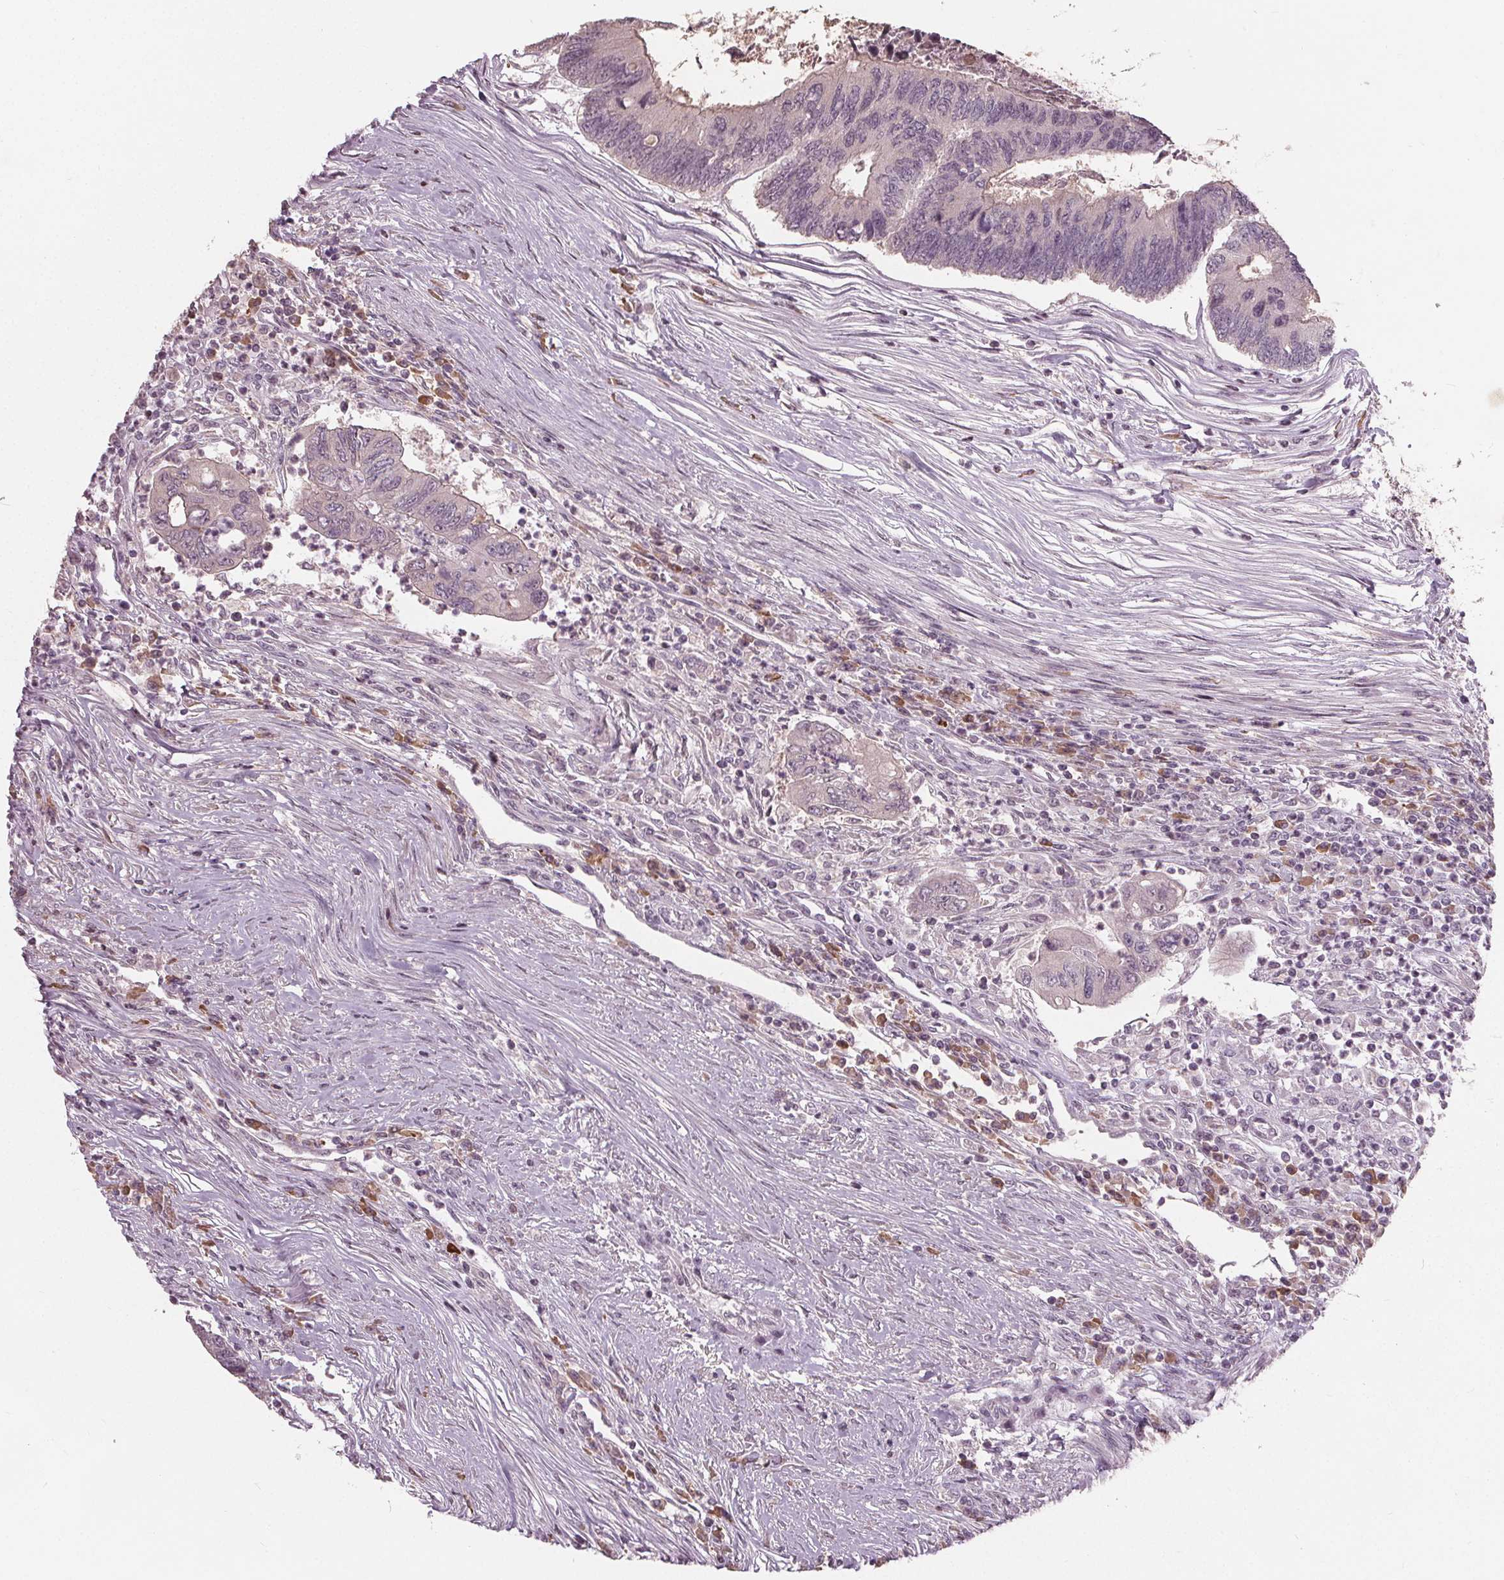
{"staining": {"intensity": "negative", "quantity": "none", "location": "none"}, "tissue": "colorectal cancer", "cell_type": "Tumor cells", "image_type": "cancer", "snomed": [{"axis": "morphology", "description": "Adenocarcinoma, NOS"}, {"axis": "topography", "description": "Colon"}], "caption": "This is a histopathology image of immunohistochemistry (IHC) staining of colorectal adenocarcinoma, which shows no expression in tumor cells.", "gene": "CXCL16", "patient": {"sex": "female", "age": 67}}